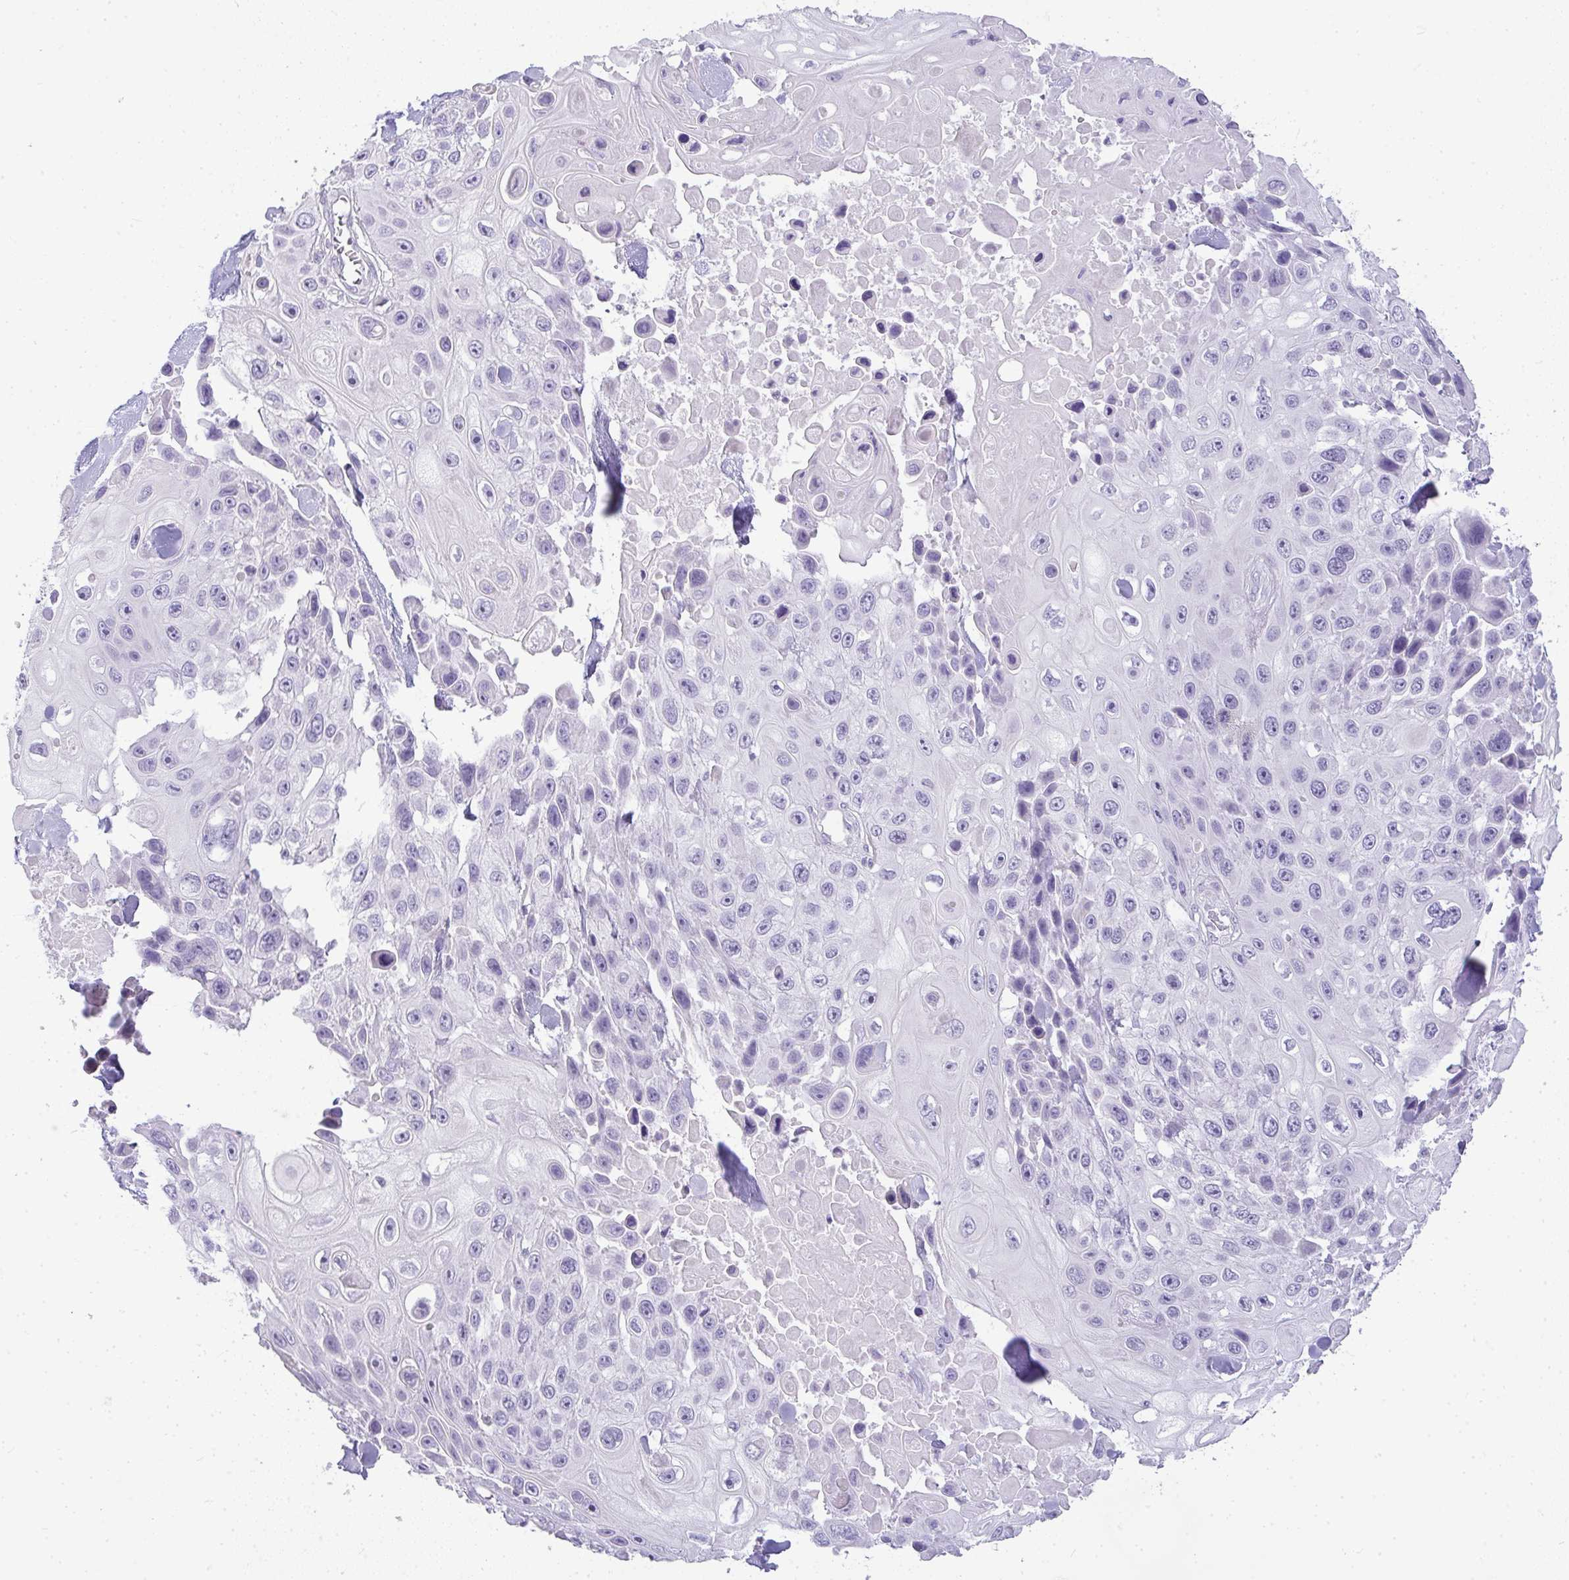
{"staining": {"intensity": "negative", "quantity": "none", "location": "none"}, "tissue": "skin cancer", "cell_type": "Tumor cells", "image_type": "cancer", "snomed": [{"axis": "morphology", "description": "Squamous cell carcinoma, NOS"}, {"axis": "topography", "description": "Skin"}], "caption": "Immunohistochemistry histopathology image of squamous cell carcinoma (skin) stained for a protein (brown), which reveals no positivity in tumor cells.", "gene": "LIPE", "patient": {"sex": "male", "age": 82}}